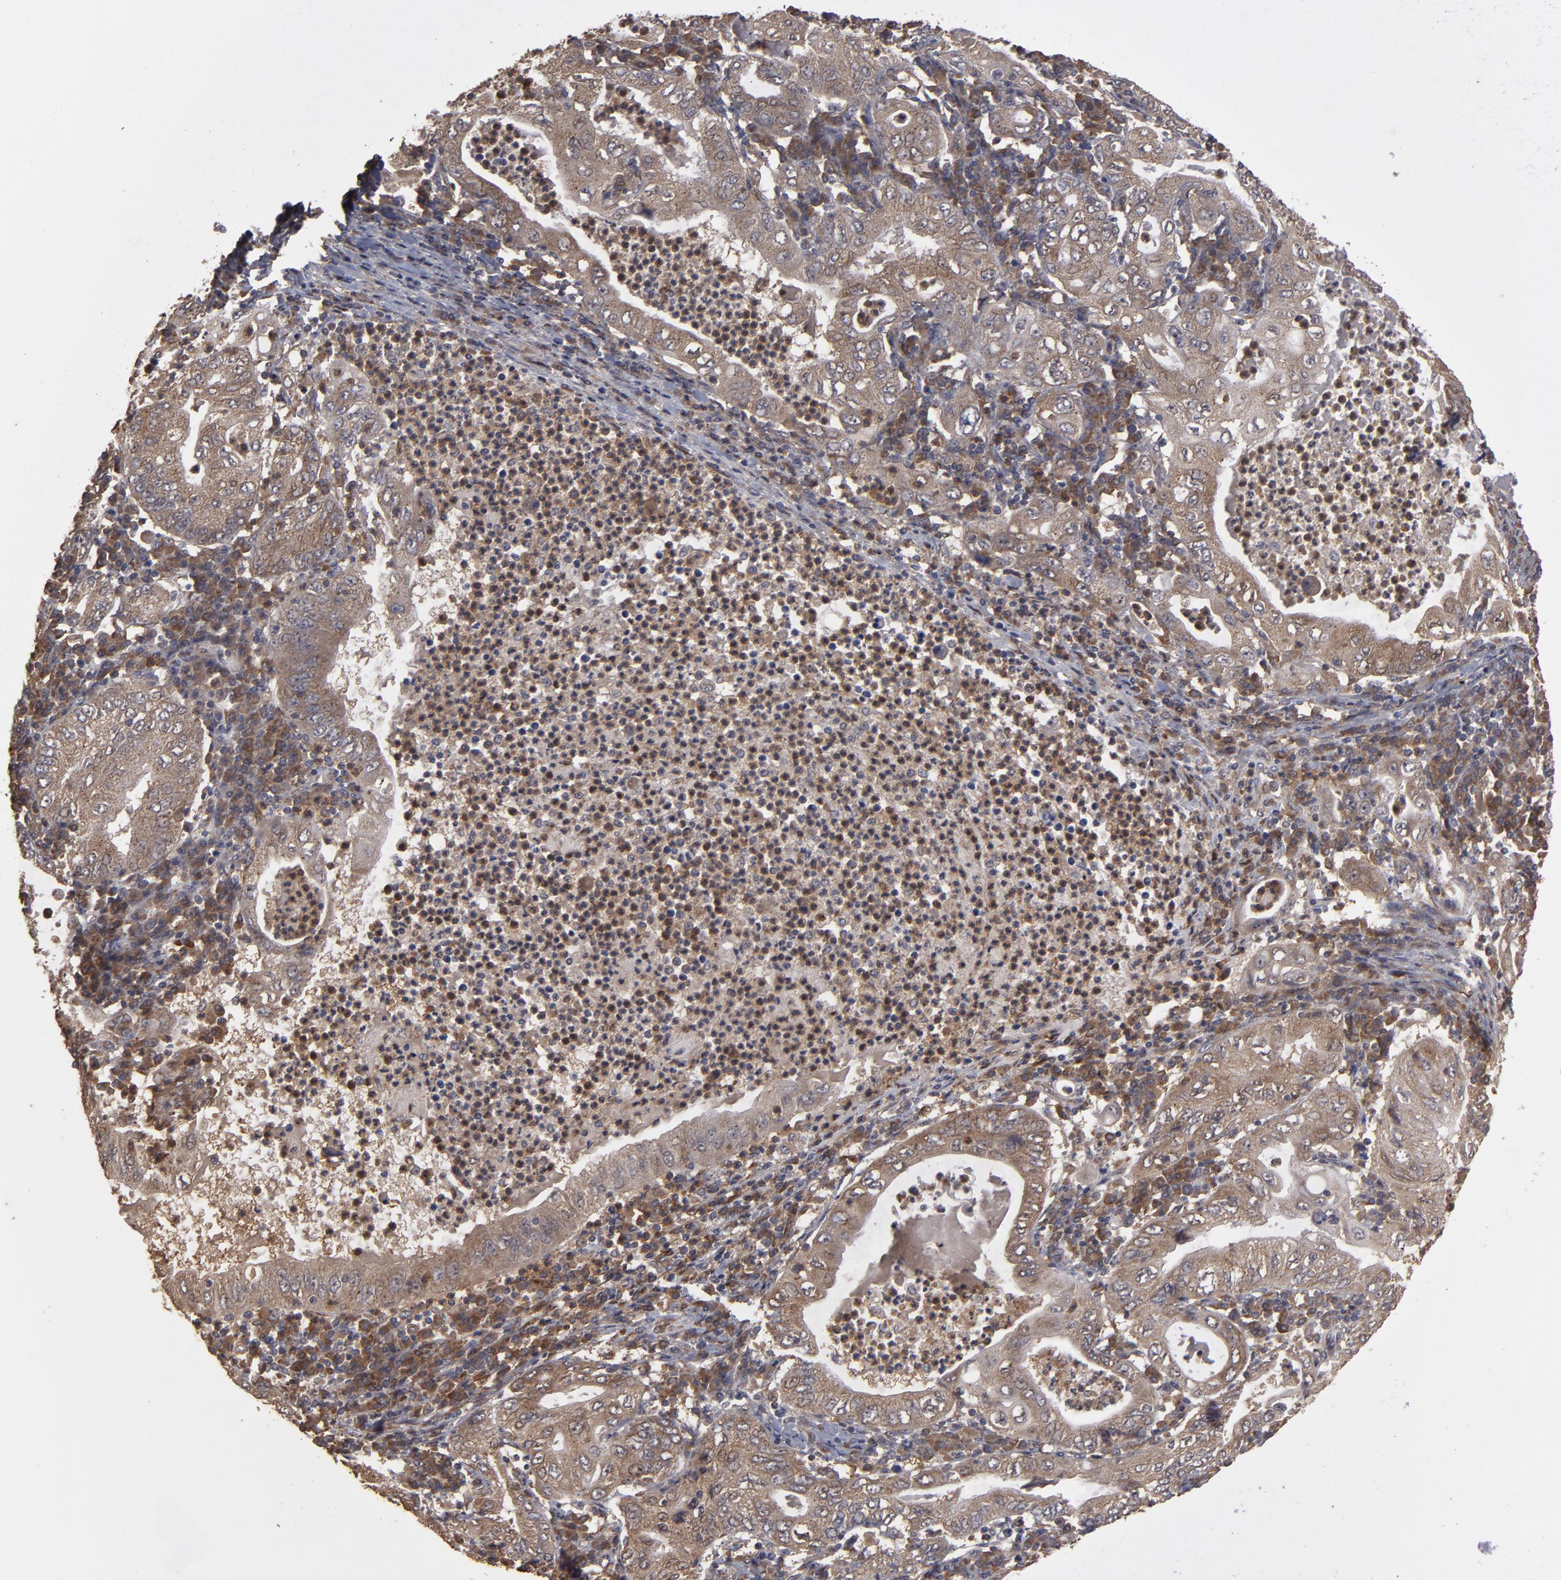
{"staining": {"intensity": "moderate", "quantity": ">75%", "location": "cytoplasmic/membranous"}, "tissue": "stomach cancer", "cell_type": "Tumor cells", "image_type": "cancer", "snomed": [{"axis": "morphology", "description": "Normal tissue, NOS"}, {"axis": "morphology", "description": "Adenocarcinoma, NOS"}, {"axis": "topography", "description": "Esophagus"}, {"axis": "topography", "description": "Stomach, upper"}, {"axis": "topography", "description": "Peripheral nerve tissue"}], "caption": "Immunohistochemistry photomicrograph of human stomach cancer (adenocarcinoma) stained for a protein (brown), which displays medium levels of moderate cytoplasmic/membranous positivity in approximately >75% of tumor cells.", "gene": "MMP2", "patient": {"sex": "male", "age": 62}}